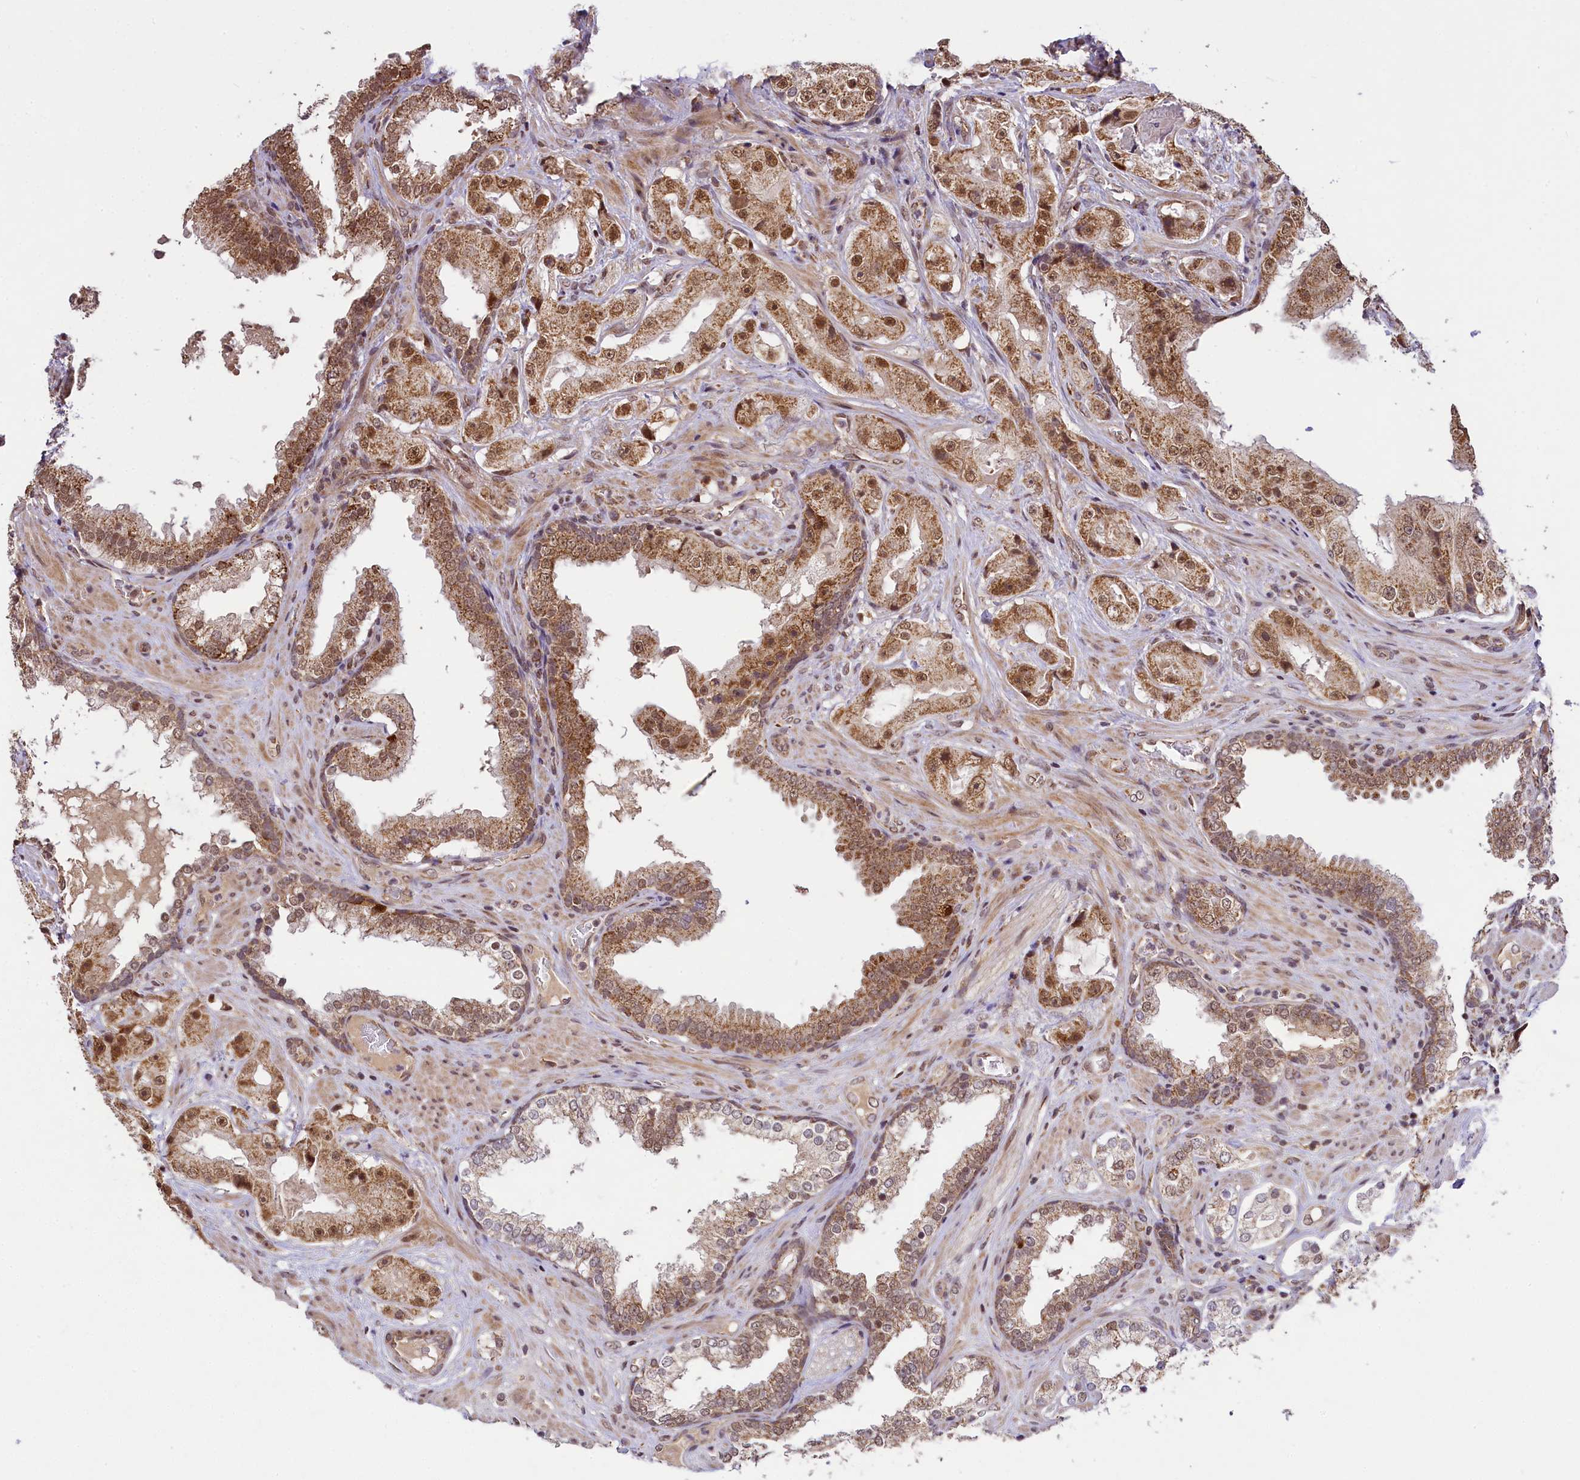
{"staining": {"intensity": "moderate", "quantity": ">75%", "location": "cytoplasmic/membranous,nuclear"}, "tissue": "prostate cancer", "cell_type": "Tumor cells", "image_type": "cancer", "snomed": [{"axis": "morphology", "description": "Adenocarcinoma, High grade"}, {"axis": "topography", "description": "Prostate"}], "caption": "This is a micrograph of IHC staining of adenocarcinoma (high-grade) (prostate), which shows moderate staining in the cytoplasmic/membranous and nuclear of tumor cells.", "gene": "PAF1", "patient": {"sex": "male", "age": 73}}